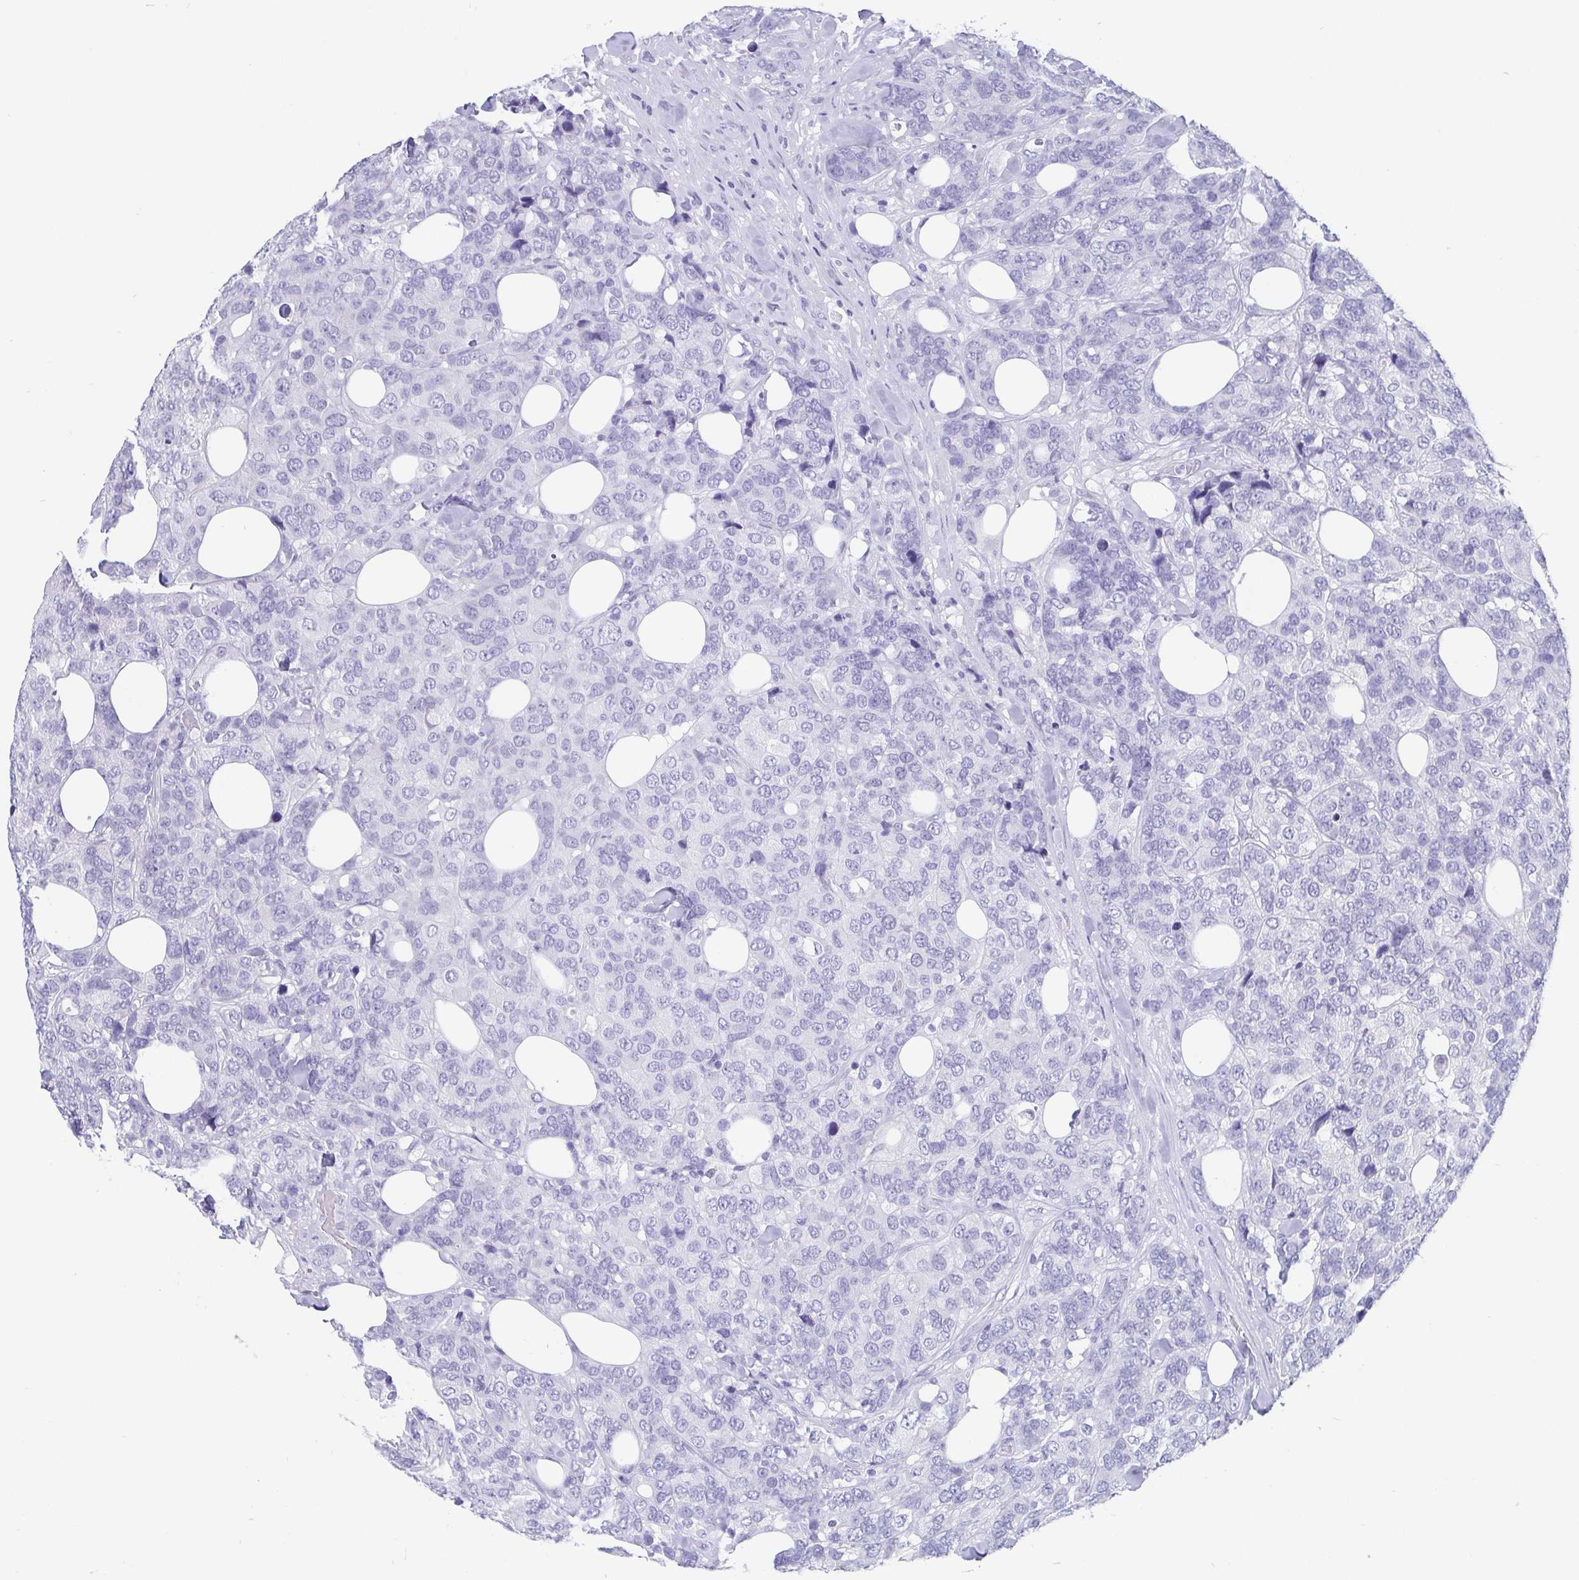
{"staining": {"intensity": "negative", "quantity": "none", "location": "none"}, "tissue": "breast cancer", "cell_type": "Tumor cells", "image_type": "cancer", "snomed": [{"axis": "morphology", "description": "Lobular carcinoma"}, {"axis": "topography", "description": "Breast"}], "caption": "High magnification brightfield microscopy of lobular carcinoma (breast) stained with DAB (3,3'-diaminobenzidine) (brown) and counterstained with hematoxylin (blue): tumor cells show no significant positivity.", "gene": "SCGN", "patient": {"sex": "female", "age": 59}}